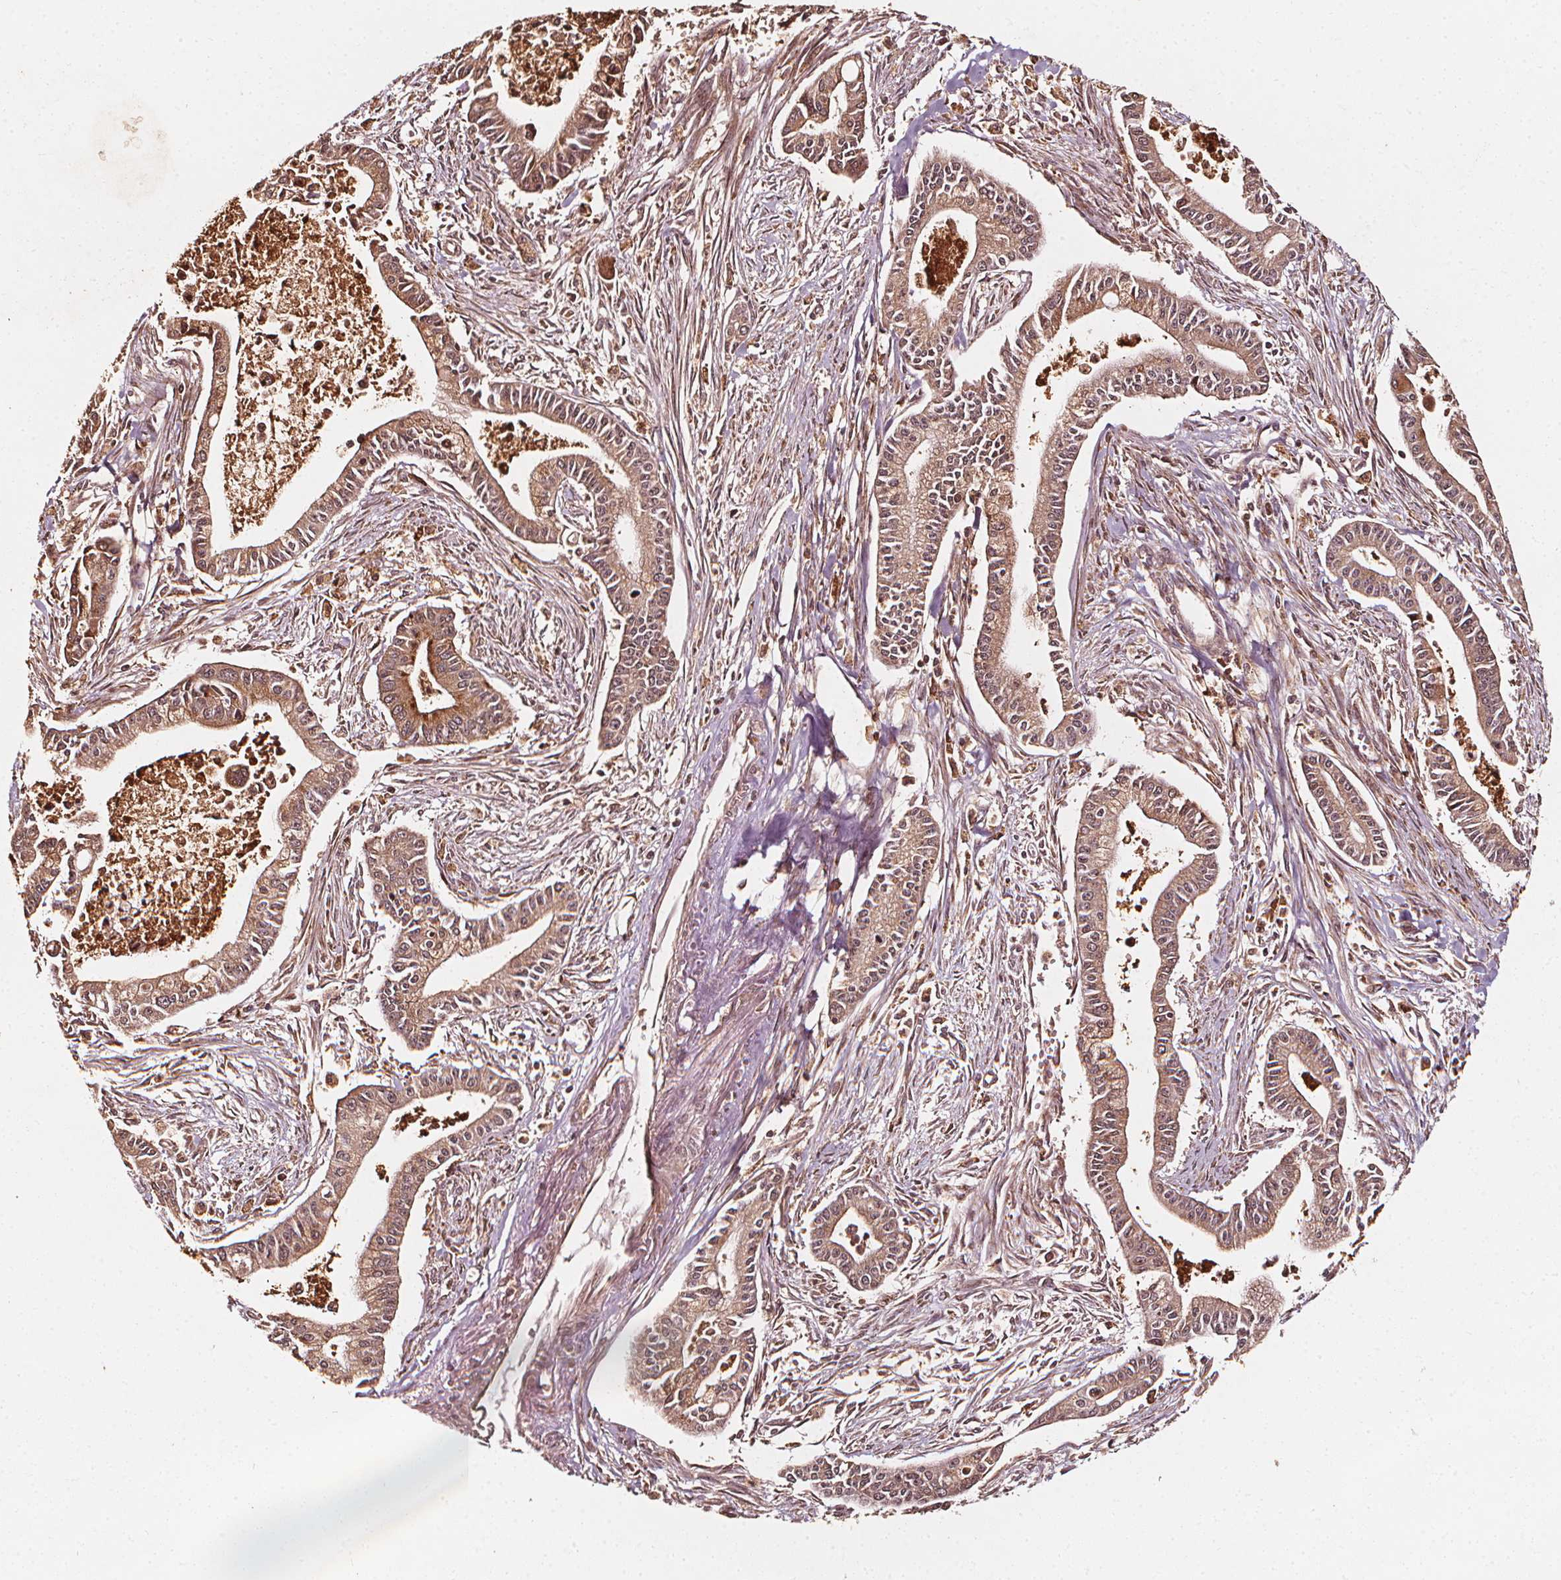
{"staining": {"intensity": "weak", "quantity": ">75%", "location": "cytoplasmic/membranous"}, "tissue": "pancreatic cancer", "cell_type": "Tumor cells", "image_type": "cancer", "snomed": [{"axis": "morphology", "description": "Adenocarcinoma, NOS"}, {"axis": "topography", "description": "Pancreas"}], "caption": "A micrograph showing weak cytoplasmic/membranous staining in about >75% of tumor cells in pancreatic adenocarcinoma, as visualized by brown immunohistochemical staining.", "gene": "NPC1", "patient": {"sex": "female", "age": 65}}